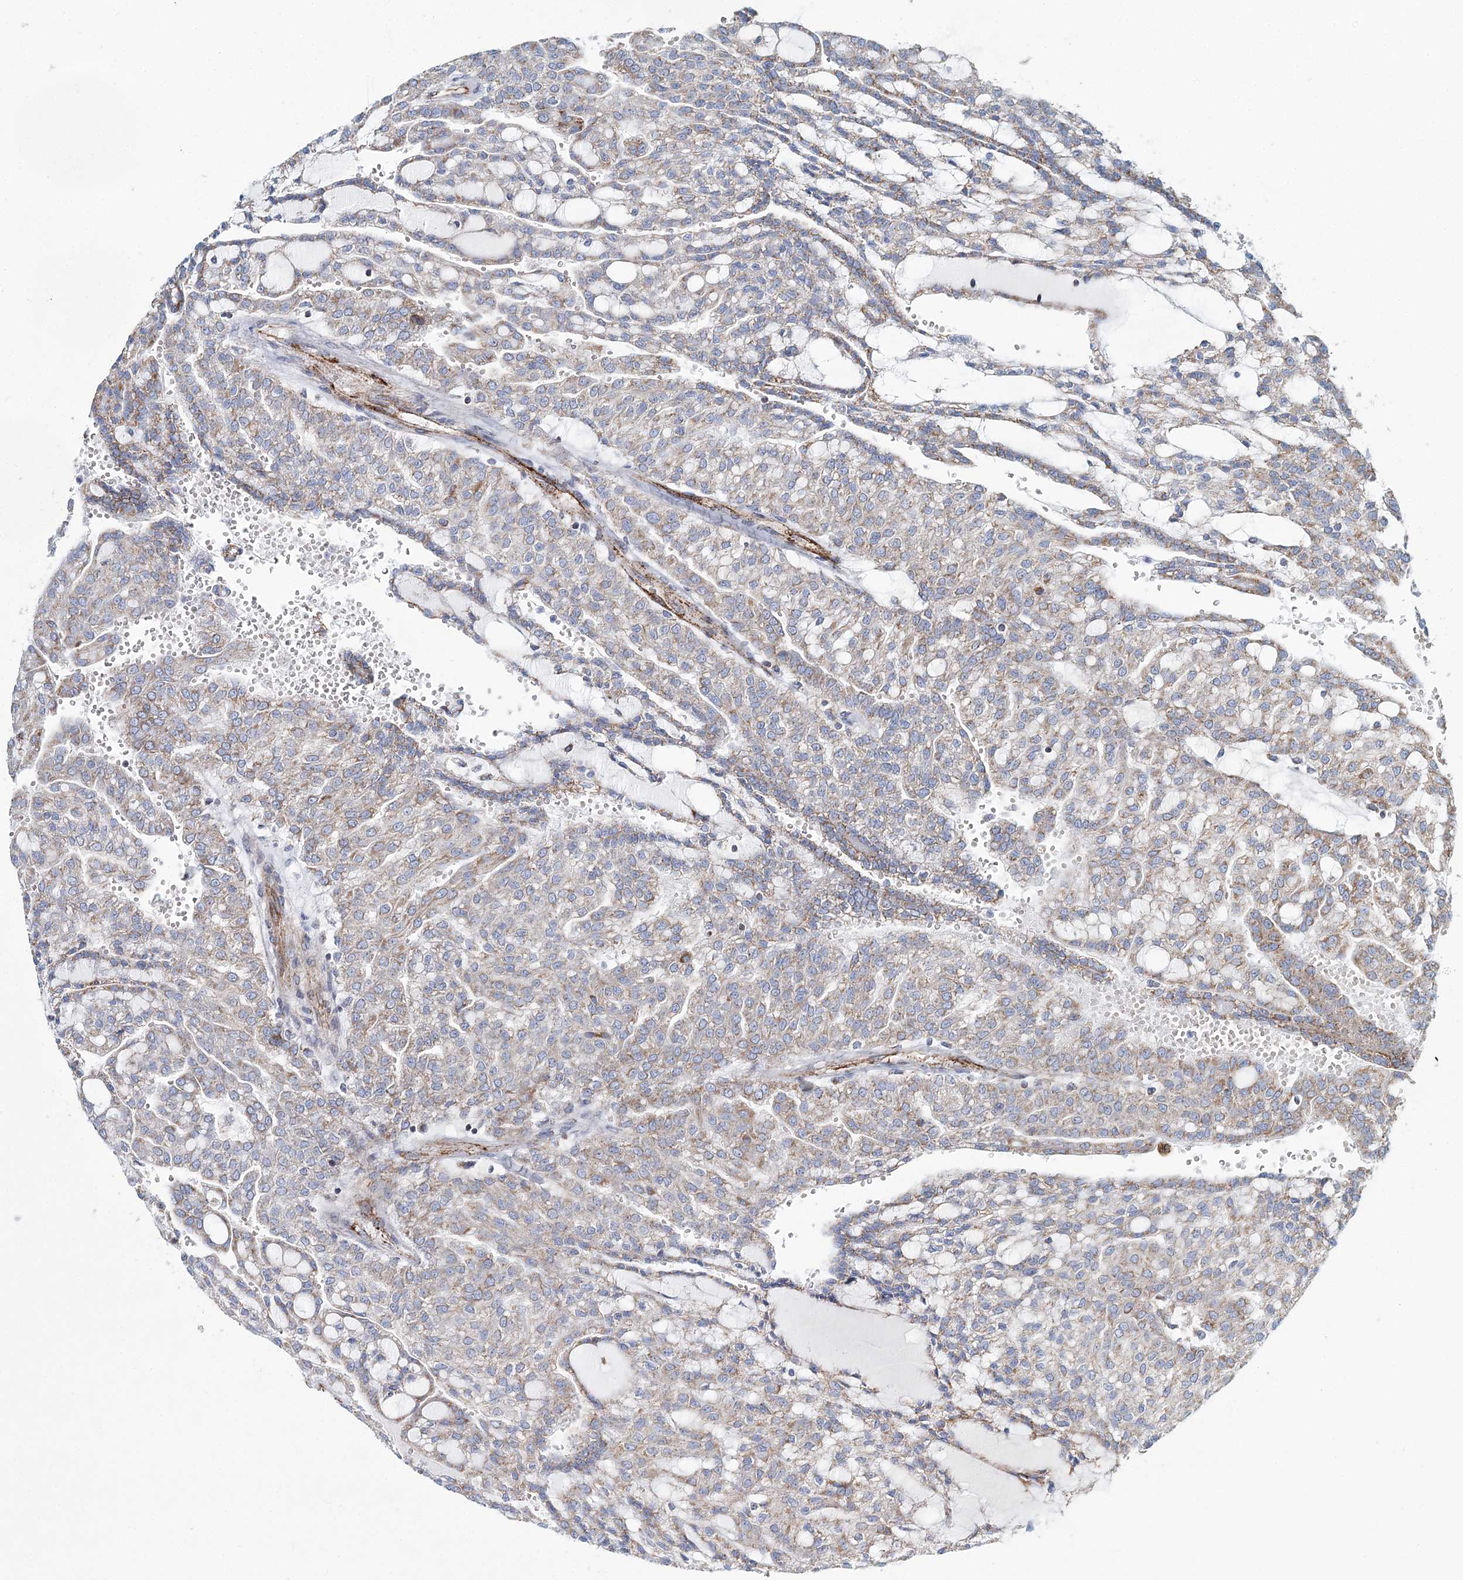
{"staining": {"intensity": "moderate", "quantity": "25%-75%", "location": "cytoplasmic/membranous"}, "tissue": "renal cancer", "cell_type": "Tumor cells", "image_type": "cancer", "snomed": [{"axis": "morphology", "description": "Adenocarcinoma, NOS"}, {"axis": "topography", "description": "Kidney"}], "caption": "DAB immunohistochemical staining of human adenocarcinoma (renal) demonstrates moderate cytoplasmic/membranous protein expression in approximately 25%-75% of tumor cells. The staining was performed using DAB (3,3'-diaminobenzidine), with brown indicating positive protein expression. Nuclei are stained blue with hematoxylin.", "gene": "ARHGAP6", "patient": {"sex": "male", "age": 63}}